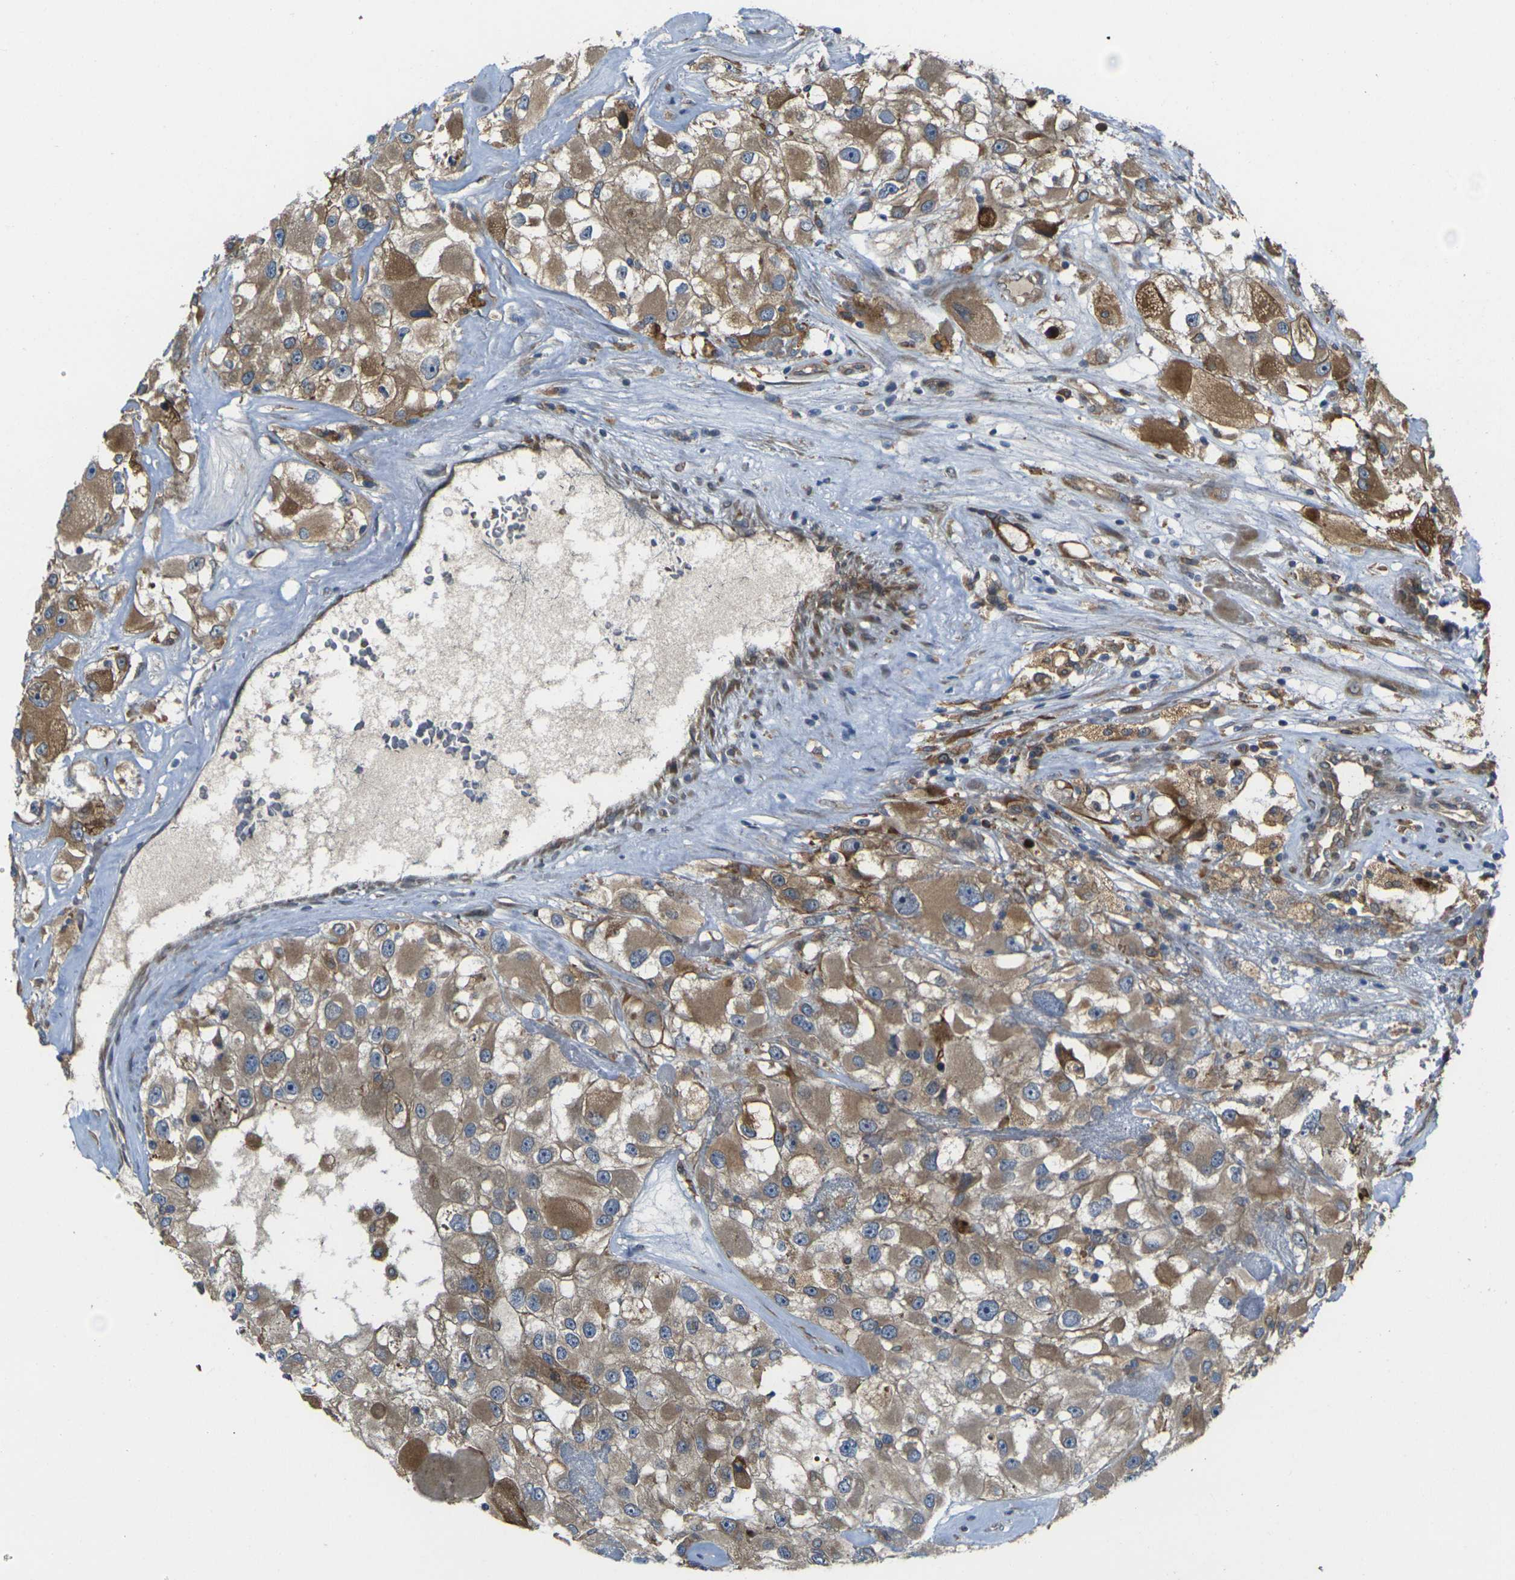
{"staining": {"intensity": "moderate", "quantity": ">75%", "location": "cytoplasmic/membranous"}, "tissue": "renal cancer", "cell_type": "Tumor cells", "image_type": "cancer", "snomed": [{"axis": "morphology", "description": "Adenocarcinoma, NOS"}, {"axis": "topography", "description": "Kidney"}], "caption": "Brown immunohistochemical staining in human renal cancer exhibits moderate cytoplasmic/membranous expression in approximately >75% of tumor cells.", "gene": "FZD1", "patient": {"sex": "female", "age": 52}}